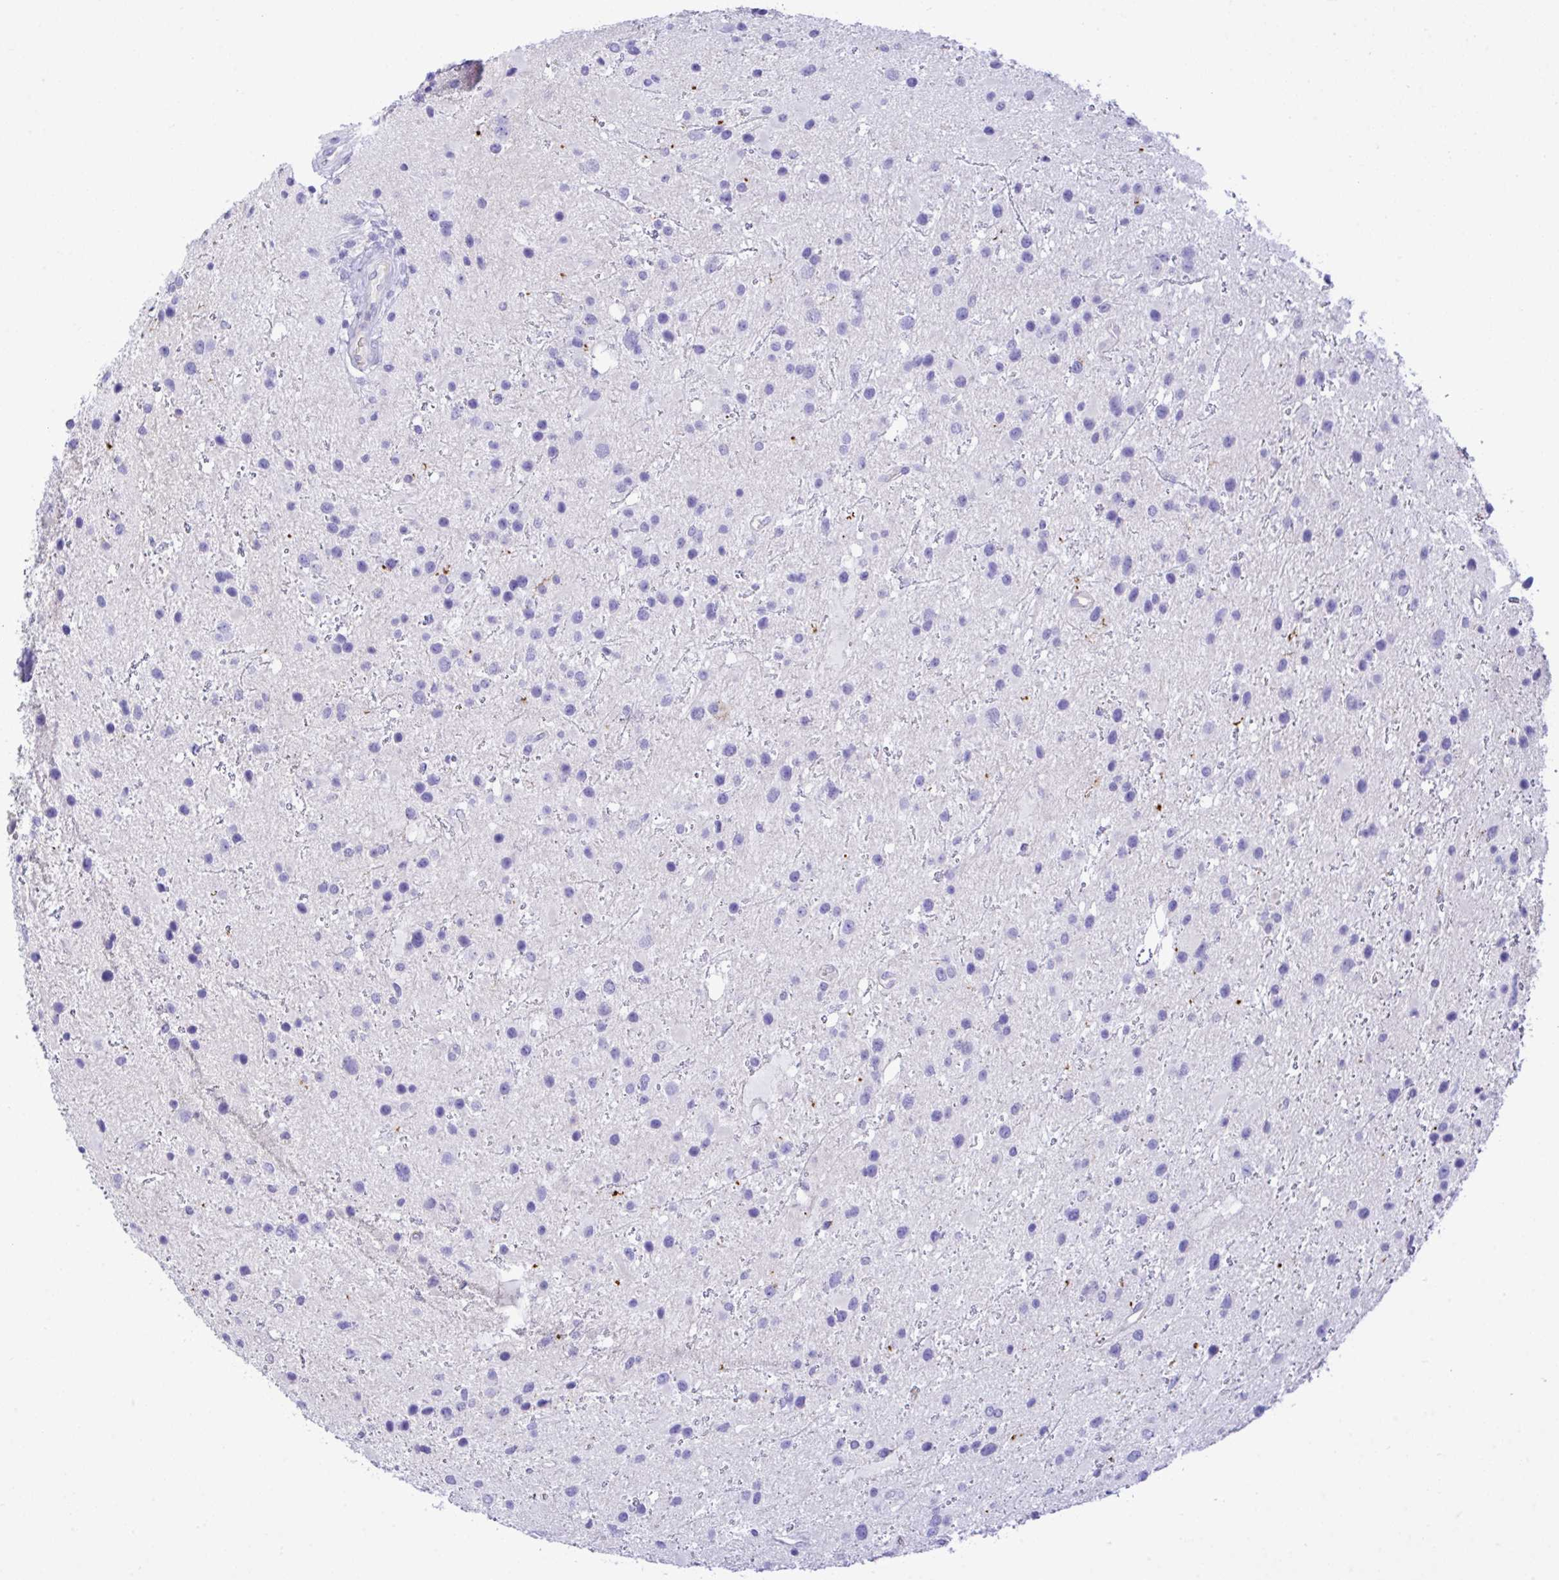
{"staining": {"intensity": "negative", "quantity": "none", "location": "none"}, "tissue": "glioma", "cell_type": "Tumor cells", "image_type": "cancer", "snomed": [{"axis": "morphology", "description": "Glioma, malignant, Low grade"}, {"axis": "topography", "description": "Brain"}], "caption": "A micrograph of glioma stained for a protein displays no brown staining in tumor cells.", "gene": "ZNF221", "patient": {"sex": "female", "age": 32}}